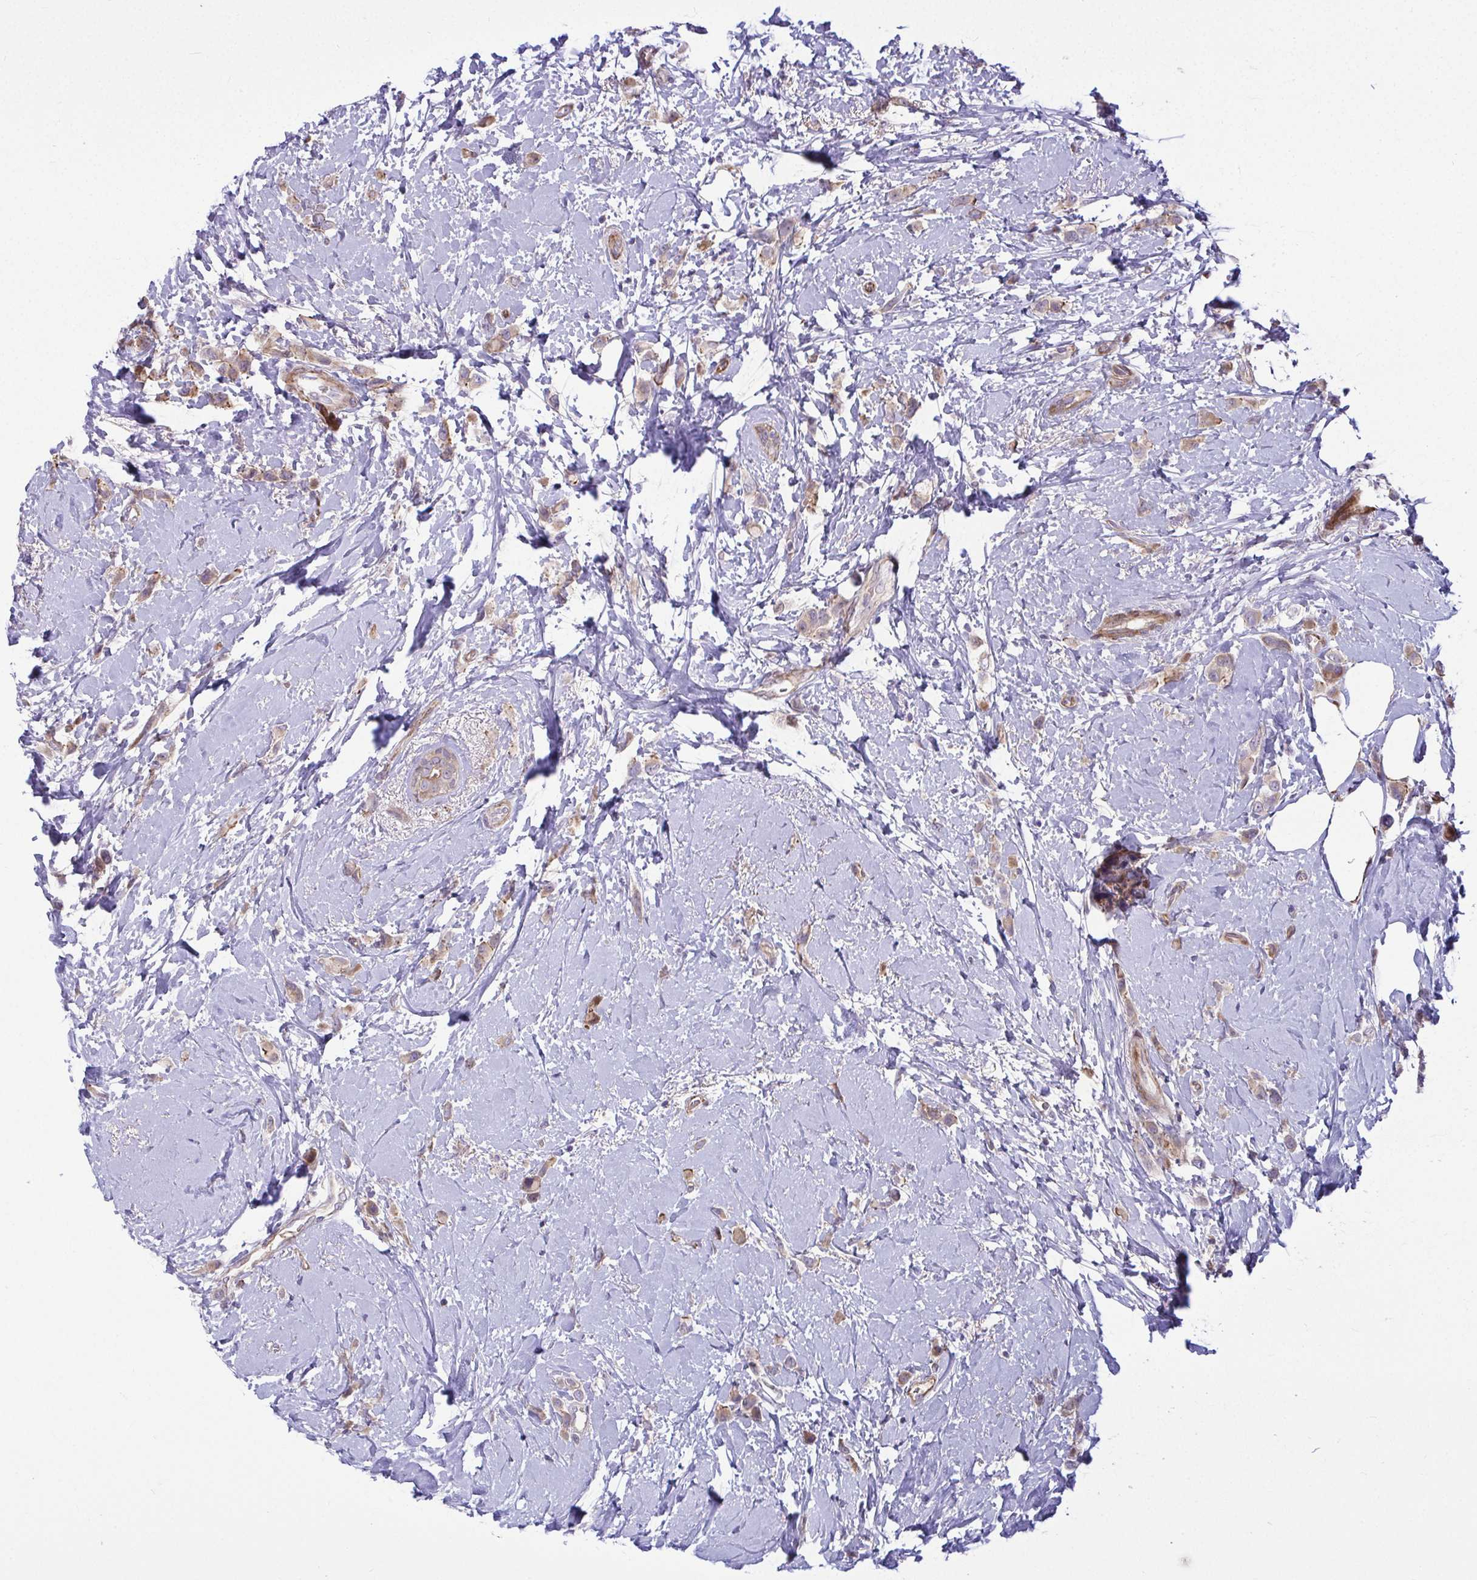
{"staining": {"intensity": "weak", "quantity": "25%-75%", "location": "cytoplasmic/membranous"}, "tissue": "breast cancer", "cell_type": "Tumor cells", "image_type": "cancer", "snomed": [{"axis": "morphology", "description": "Lobular carcinoma"}, {"axis": "topography", "description": "Breast"}], "caption": "The histopathology image displays immunohistochemical staining of breast cancer. There is weak cytoplasmic/membranous positivity is present in approximately 25%-75% of tumor cells.", "gene": "ZSCAN9", "patient": {"sex": "female", "age": 66}}